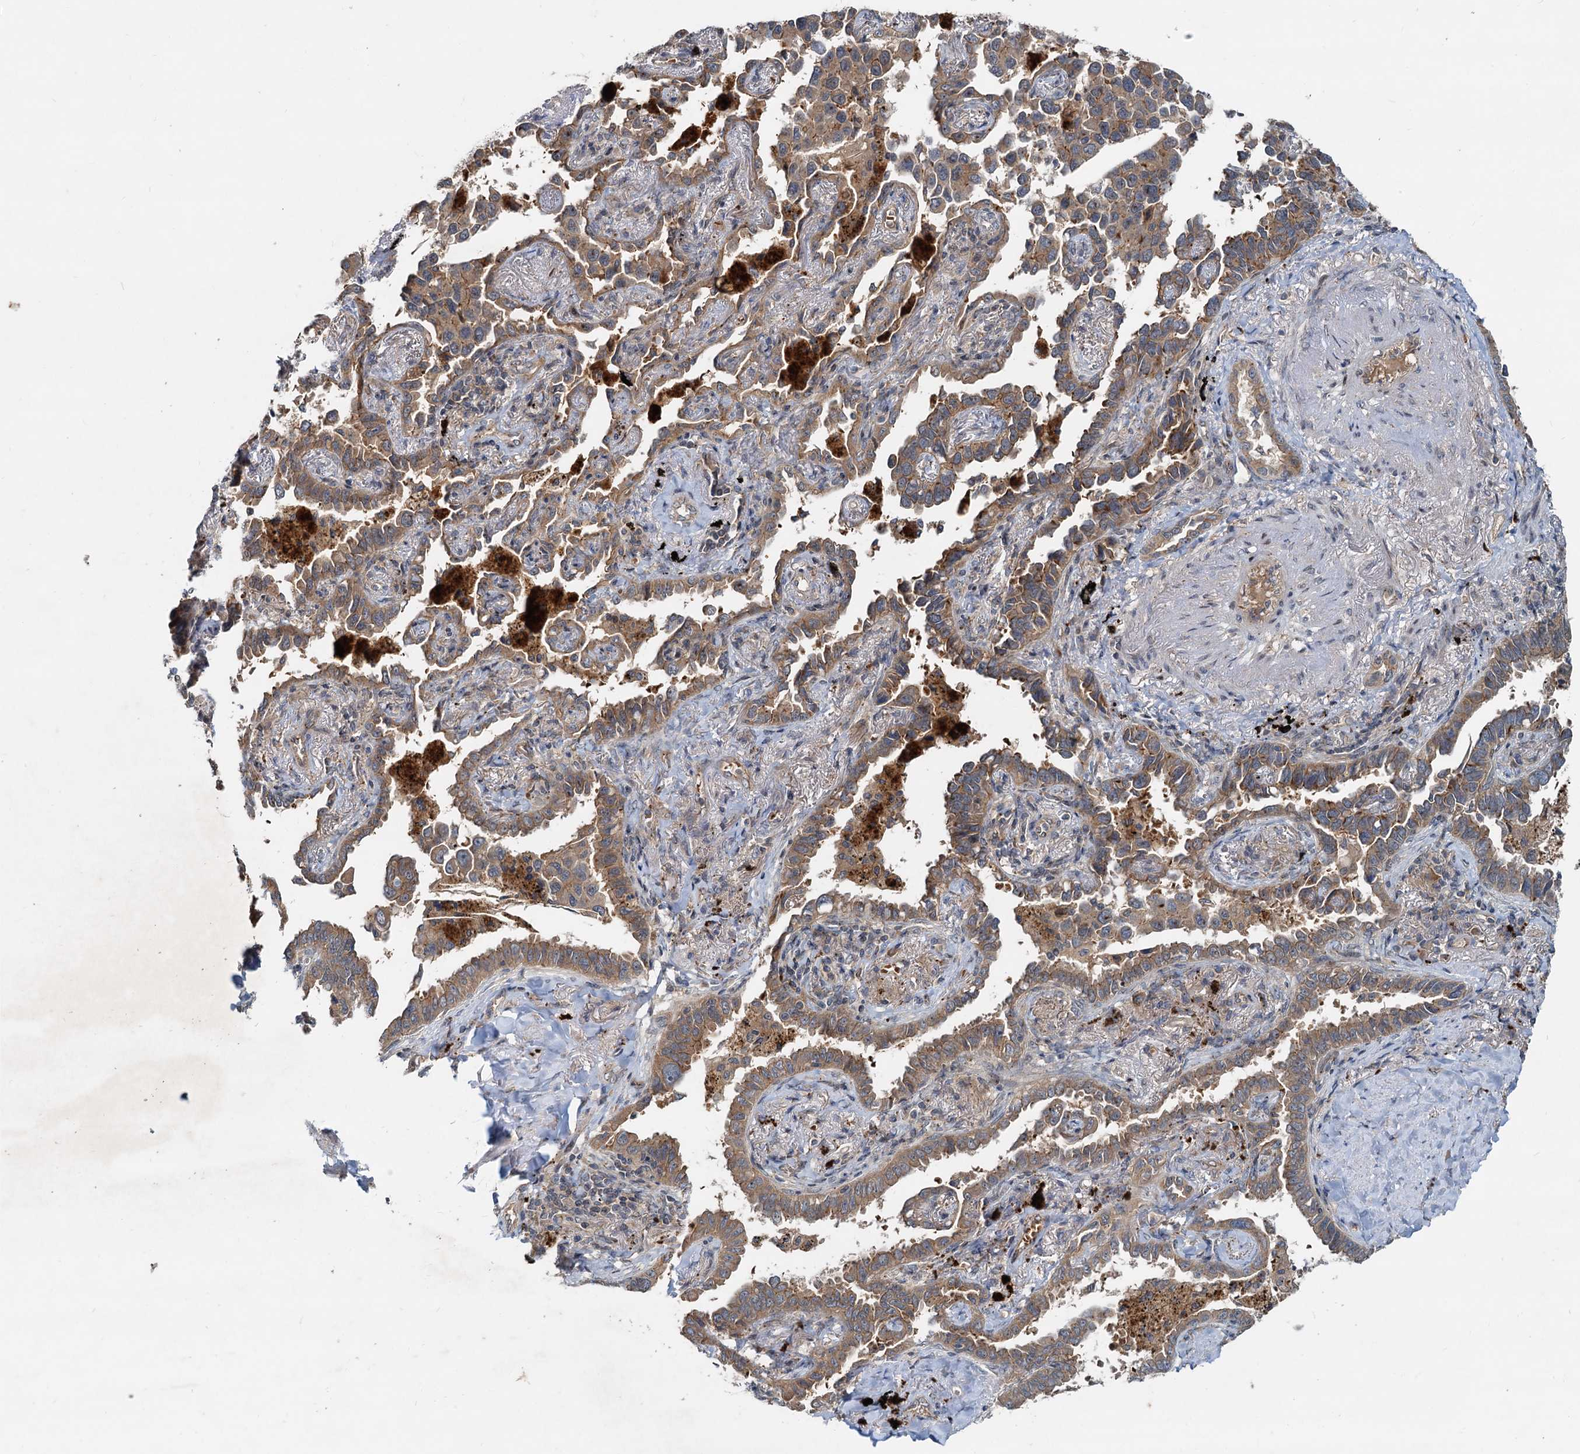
{"staining": {"intensity": "moderate", "quantity": ">75%", "location": "cytoplasmic/membranous"}, "tissue": "lung cancer", "cell_type": "Tumor cells", "image_type": "cancer", "snomed": [{"axis": "morphology", "description": "Adenocarcinoma, NOS"}, {"axis": "topography", "description": "Lung"}], "caption": "High-power microscopy captured an IHC histopathology image of adenocarcinoma (lung), revealing moderate cytoplasmic/membranous staining in approximately >75% of tumor cells.", "gene": "CEP68", "patient": {"sex": "male", "age": 67}}